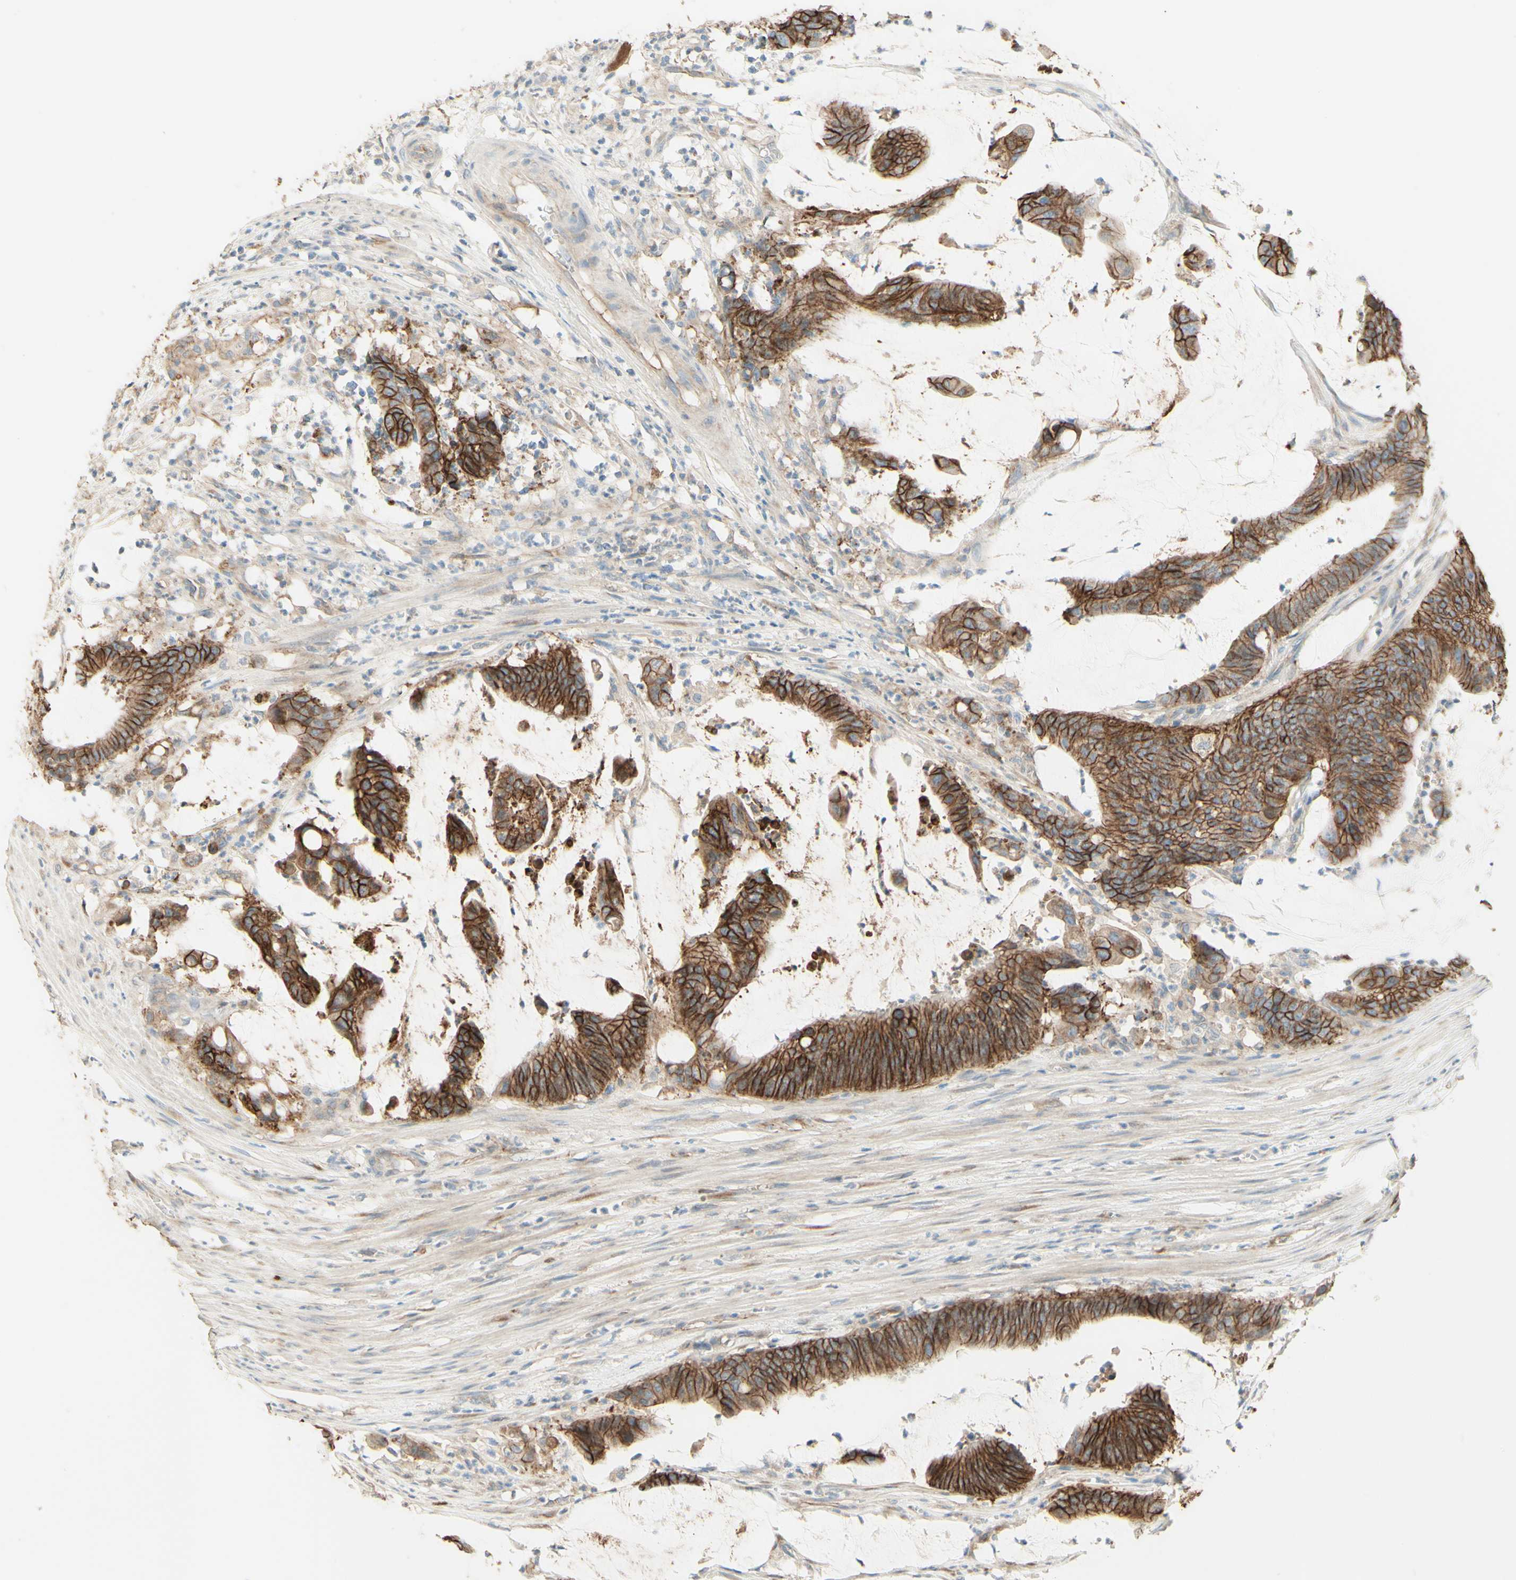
{"staining": {"intensity": "moderate", "quantity": ">75%", "location": "cytoplasmic/membranous"}, "tissue": "colorectal cancer", "cell_type": "Tumor cells", "image_type": "cancer", "snomed": [{"axis": "morphology", "description": "Adenocarcinoma, NOS"}, {"axis": "topography", "description": "Rectum"}], "caption": "This histopathology image shows adenocarcinoma (colorectal) stained with immunohistochemistry (IHC) to label a protein in brown. The cytoplasmic/membranous of tumor cells show moderate positivity for the protein. Nuclei are counter-stained blue.", "gene": "RNF149", "patient": {"sex": "female", "age": 66}}